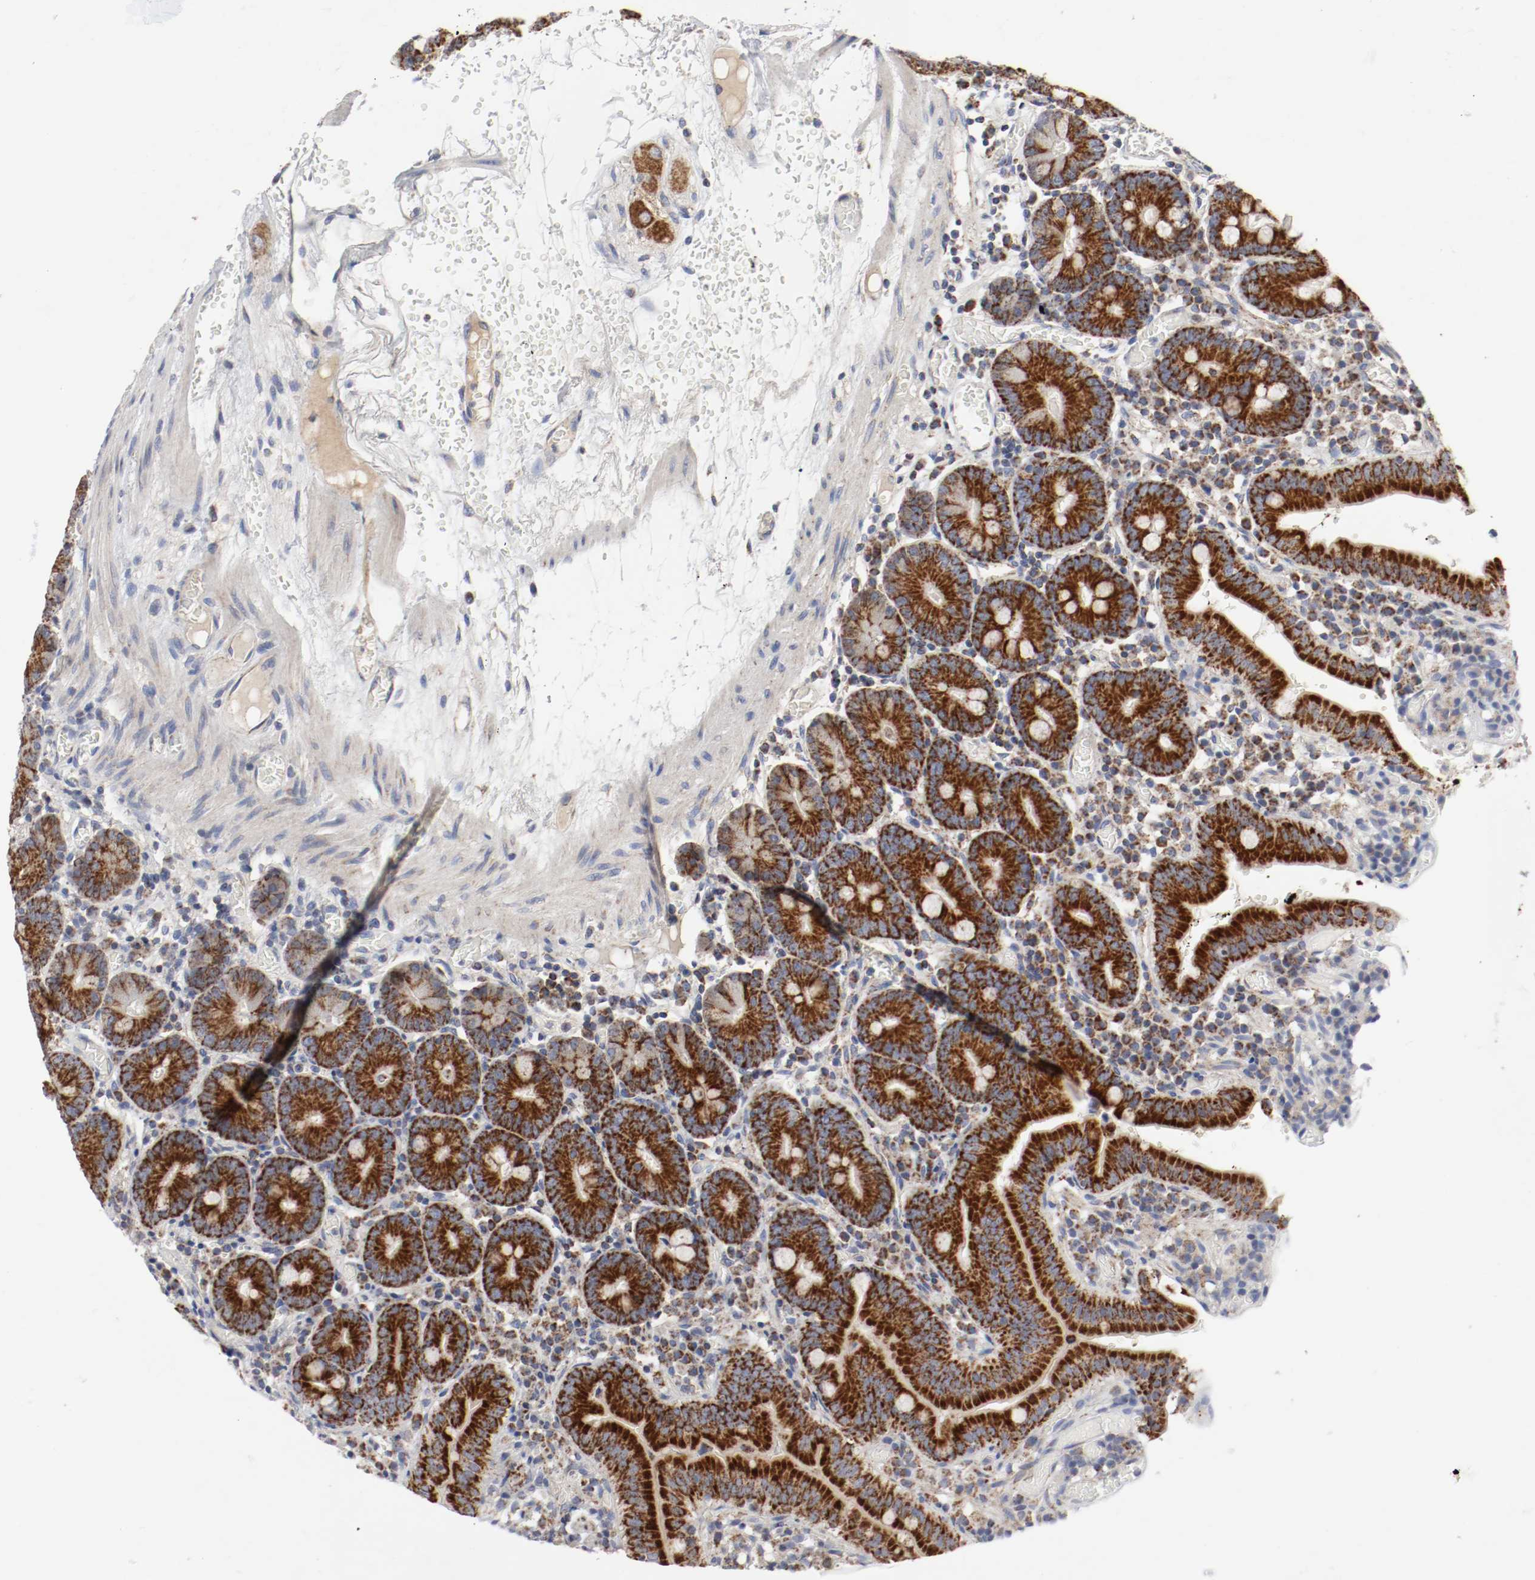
{"staining": {"intensity": "strong", "quantity": ">75%", "location": "cytoplasmic/membranous"}, "tissue": "small intestine", "cell_type": "Glandular cells", "image_type": "normal", "snomed": [{"axis": "morphology", "description": "Normal tissue, NOS"}, {"axis": "topography", "description": "Small intestine"}], "caption": "Brown immunohistochemical staining in normal human small intestine reveals strong cytoplasmic/membranous staining in about >75% of glandular cells.", "gene": "AFG3L2", "patient": {"sex": "male", "age": 71}}